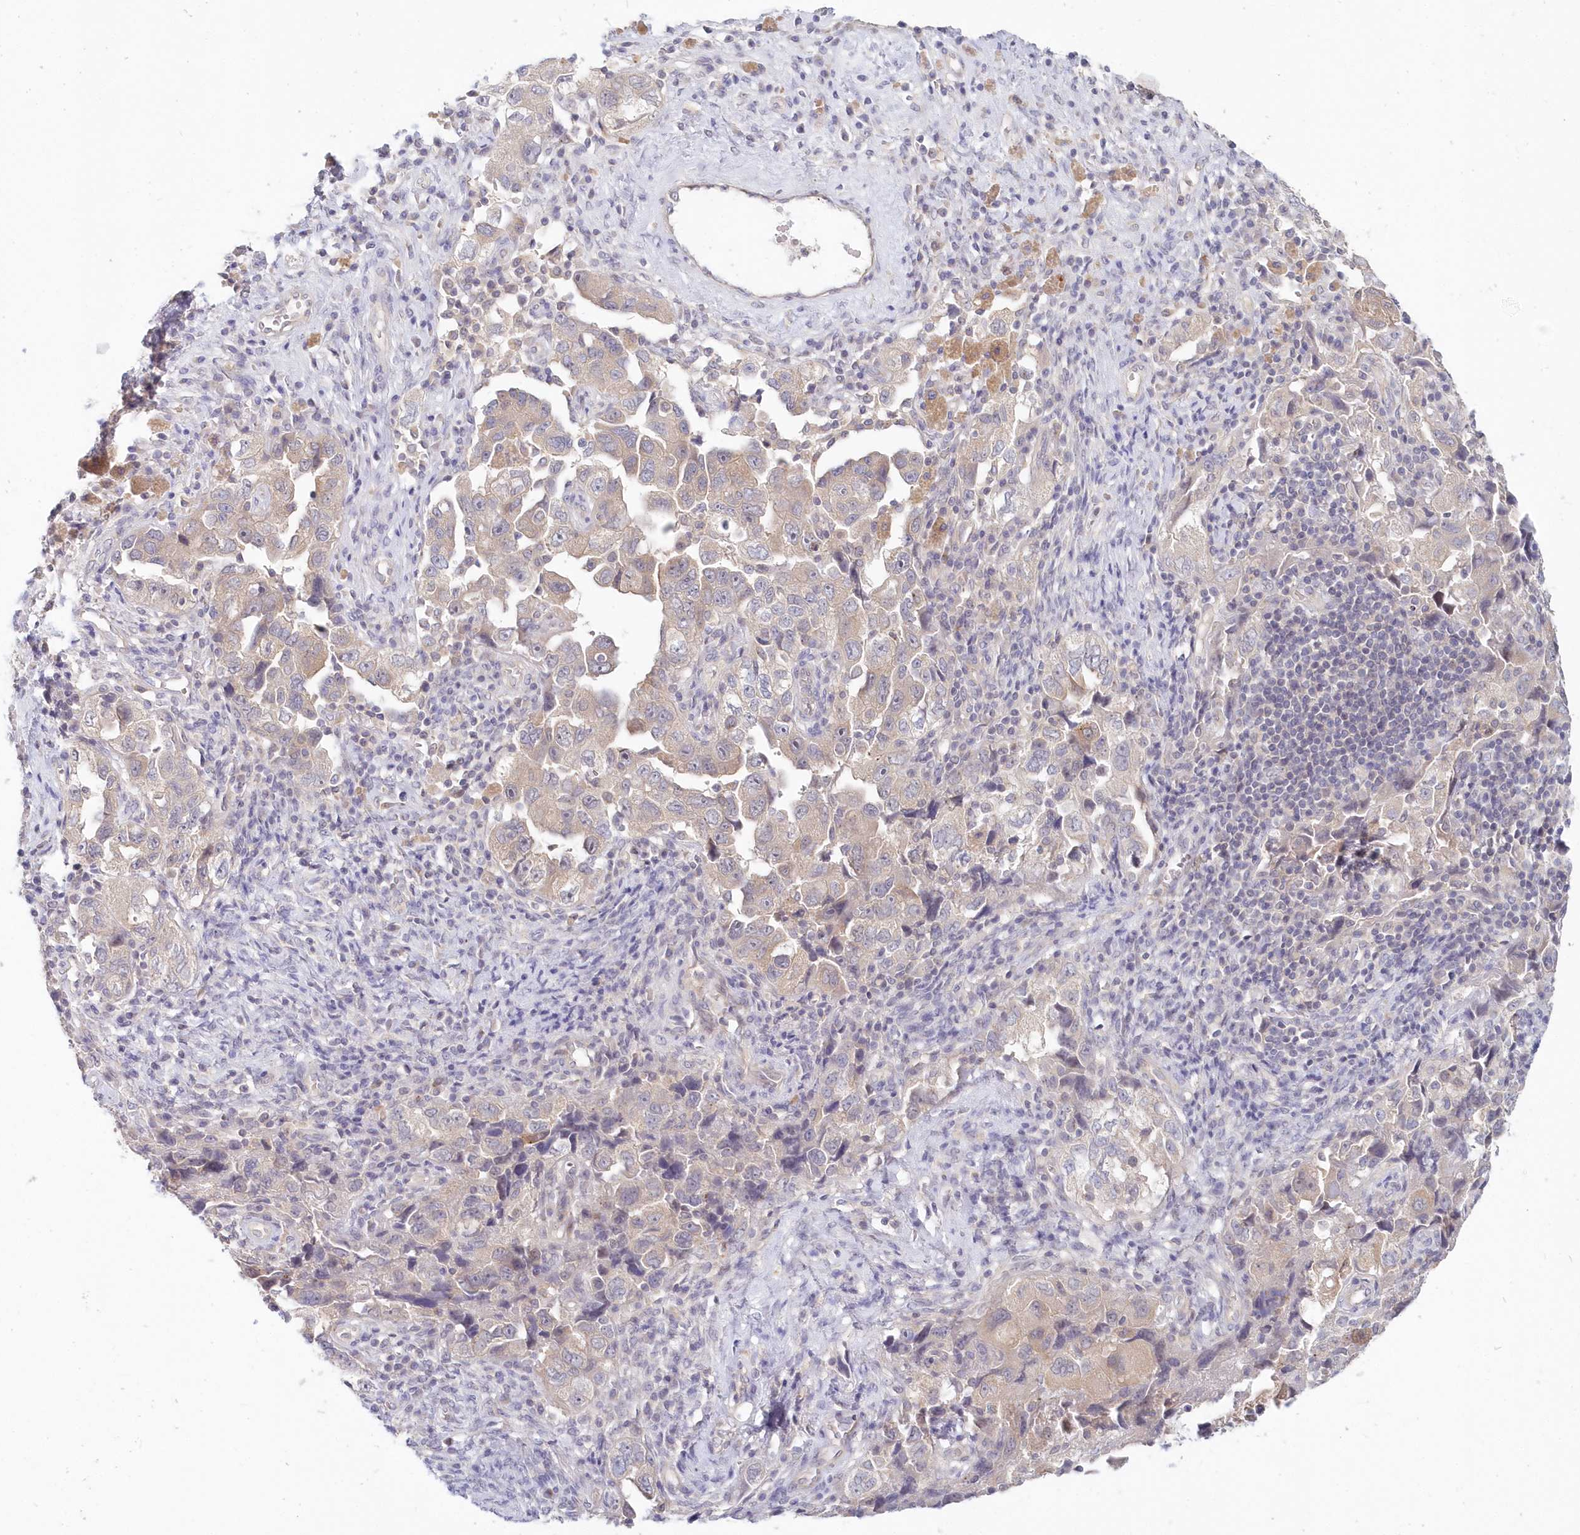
{"staining": {"intensity": "negative", "quantity": "none", "location": "none"}, "tissue": "ovarian cancer", "cell_type": "Tumor cells", "image_type": "cancer", "snomed": [{"axis": "morphology", "description": "Carcinoma, NOS"}, {"axis": "morphology", "description": "Cystadenocarcinoma, serous, NOS"}, {"axis": "topography", "description": "Ovary"}], "caption": "High magnification brightfield microscopy of ovarian carcinoma stained with DAB (brown) and counterstained with hematoxylin (blue): tumor cells show no significant expression.", "gene": "KATNA1", "patient": {"sex": "female", "age": 69}}